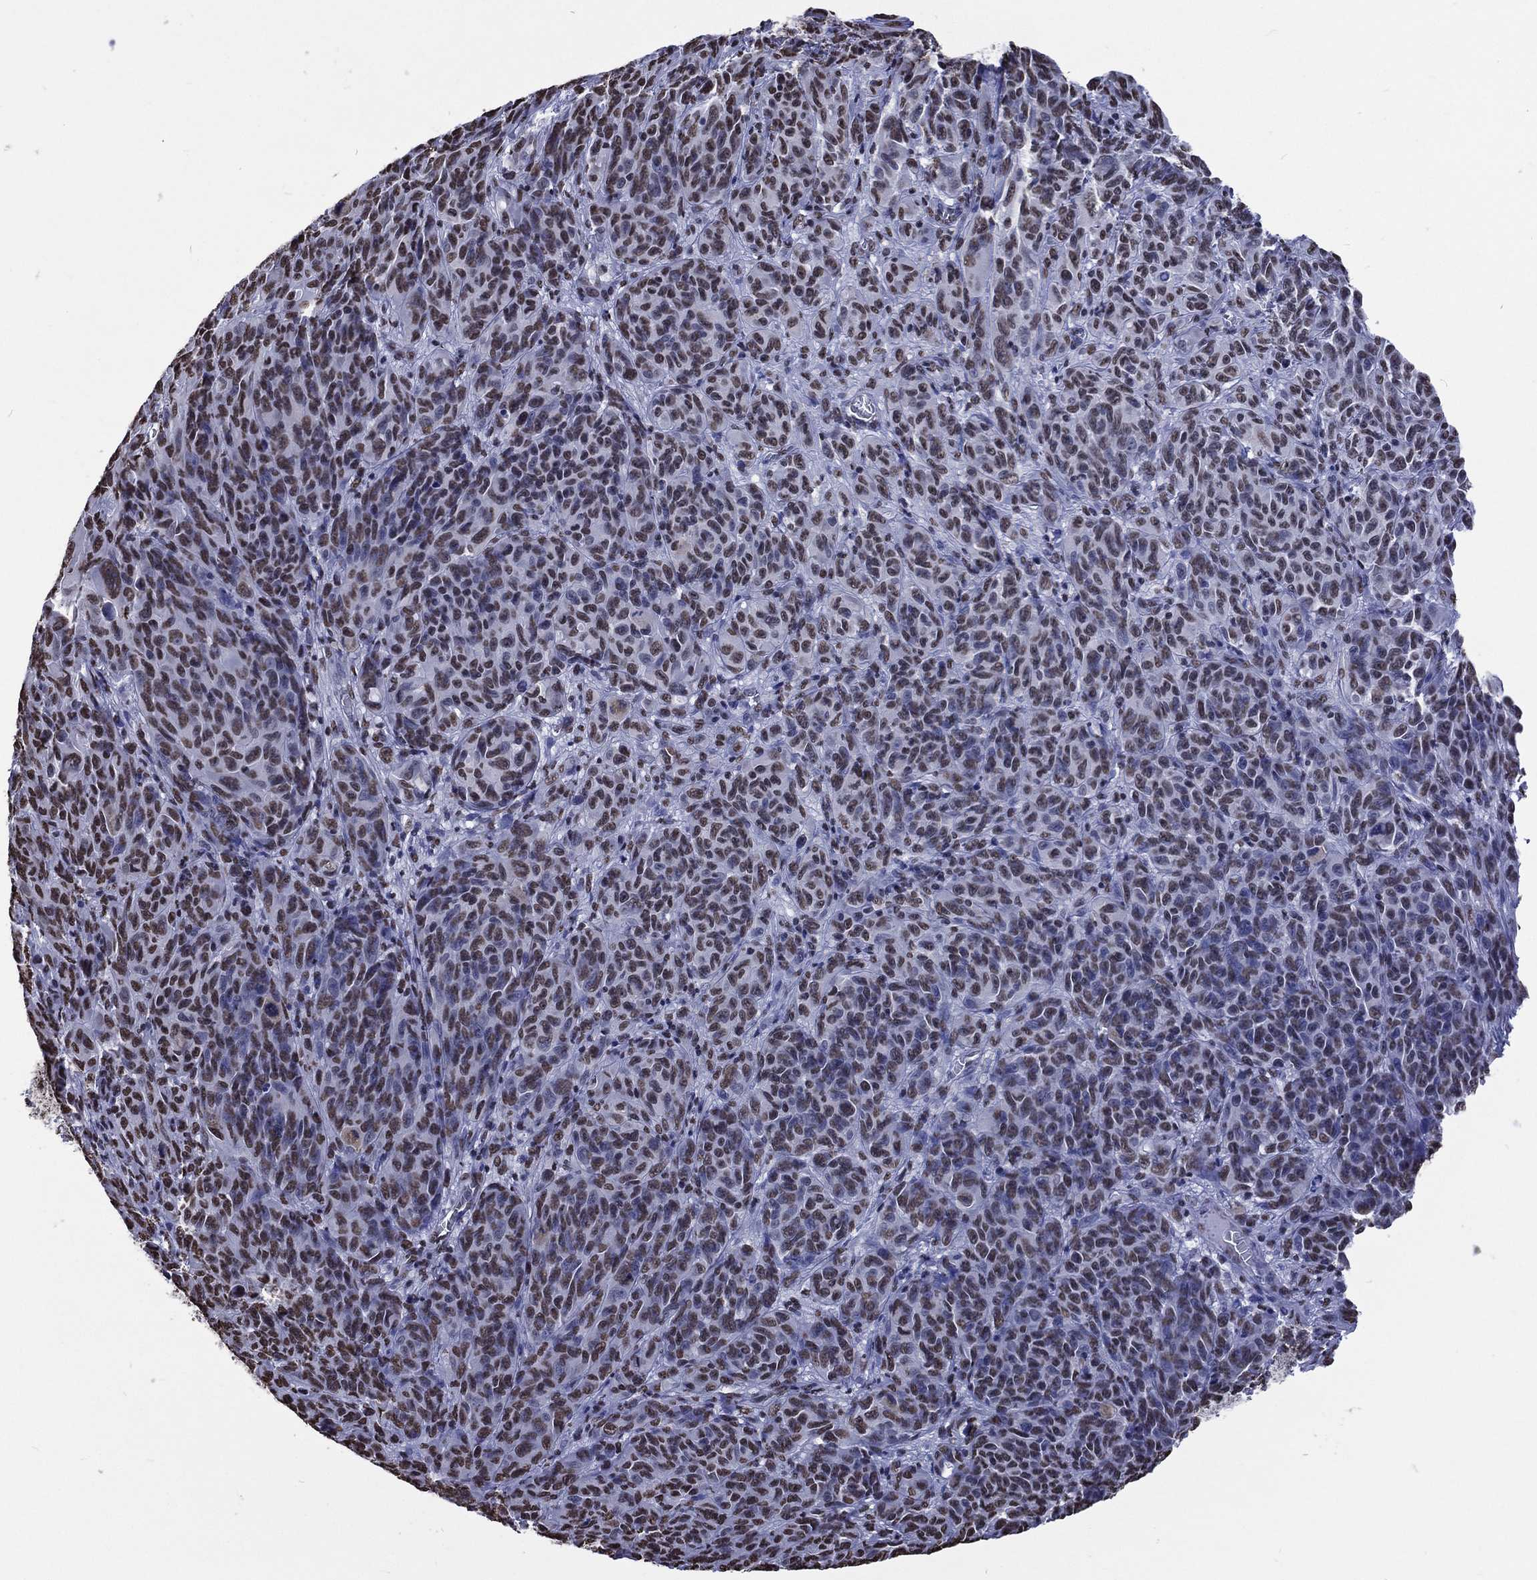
{"staining": {"intensity": "moderate", "quantity": ">75%", "location": "nuclear"}, "tissue": "melanoma", "cell_type": "Tumor cells", "image_type": "cancer", "snomed": [{"axis": "morphology", "description": "Malignant melanoma, NOS"}, {"axis": "topography", "description": "Vulva, labia, clitoris and Bartholin´s gland, NO"}], "caption": "DAB immunohistochemical staining of malignant melanoma reveals moderate nuclear protein staining in about >75% of tumor cells. (Brightfield microscopy of DAB IHC at high magnification).", "gene": "RETREG2", "patient": {"sex": "female", "age": 75}}